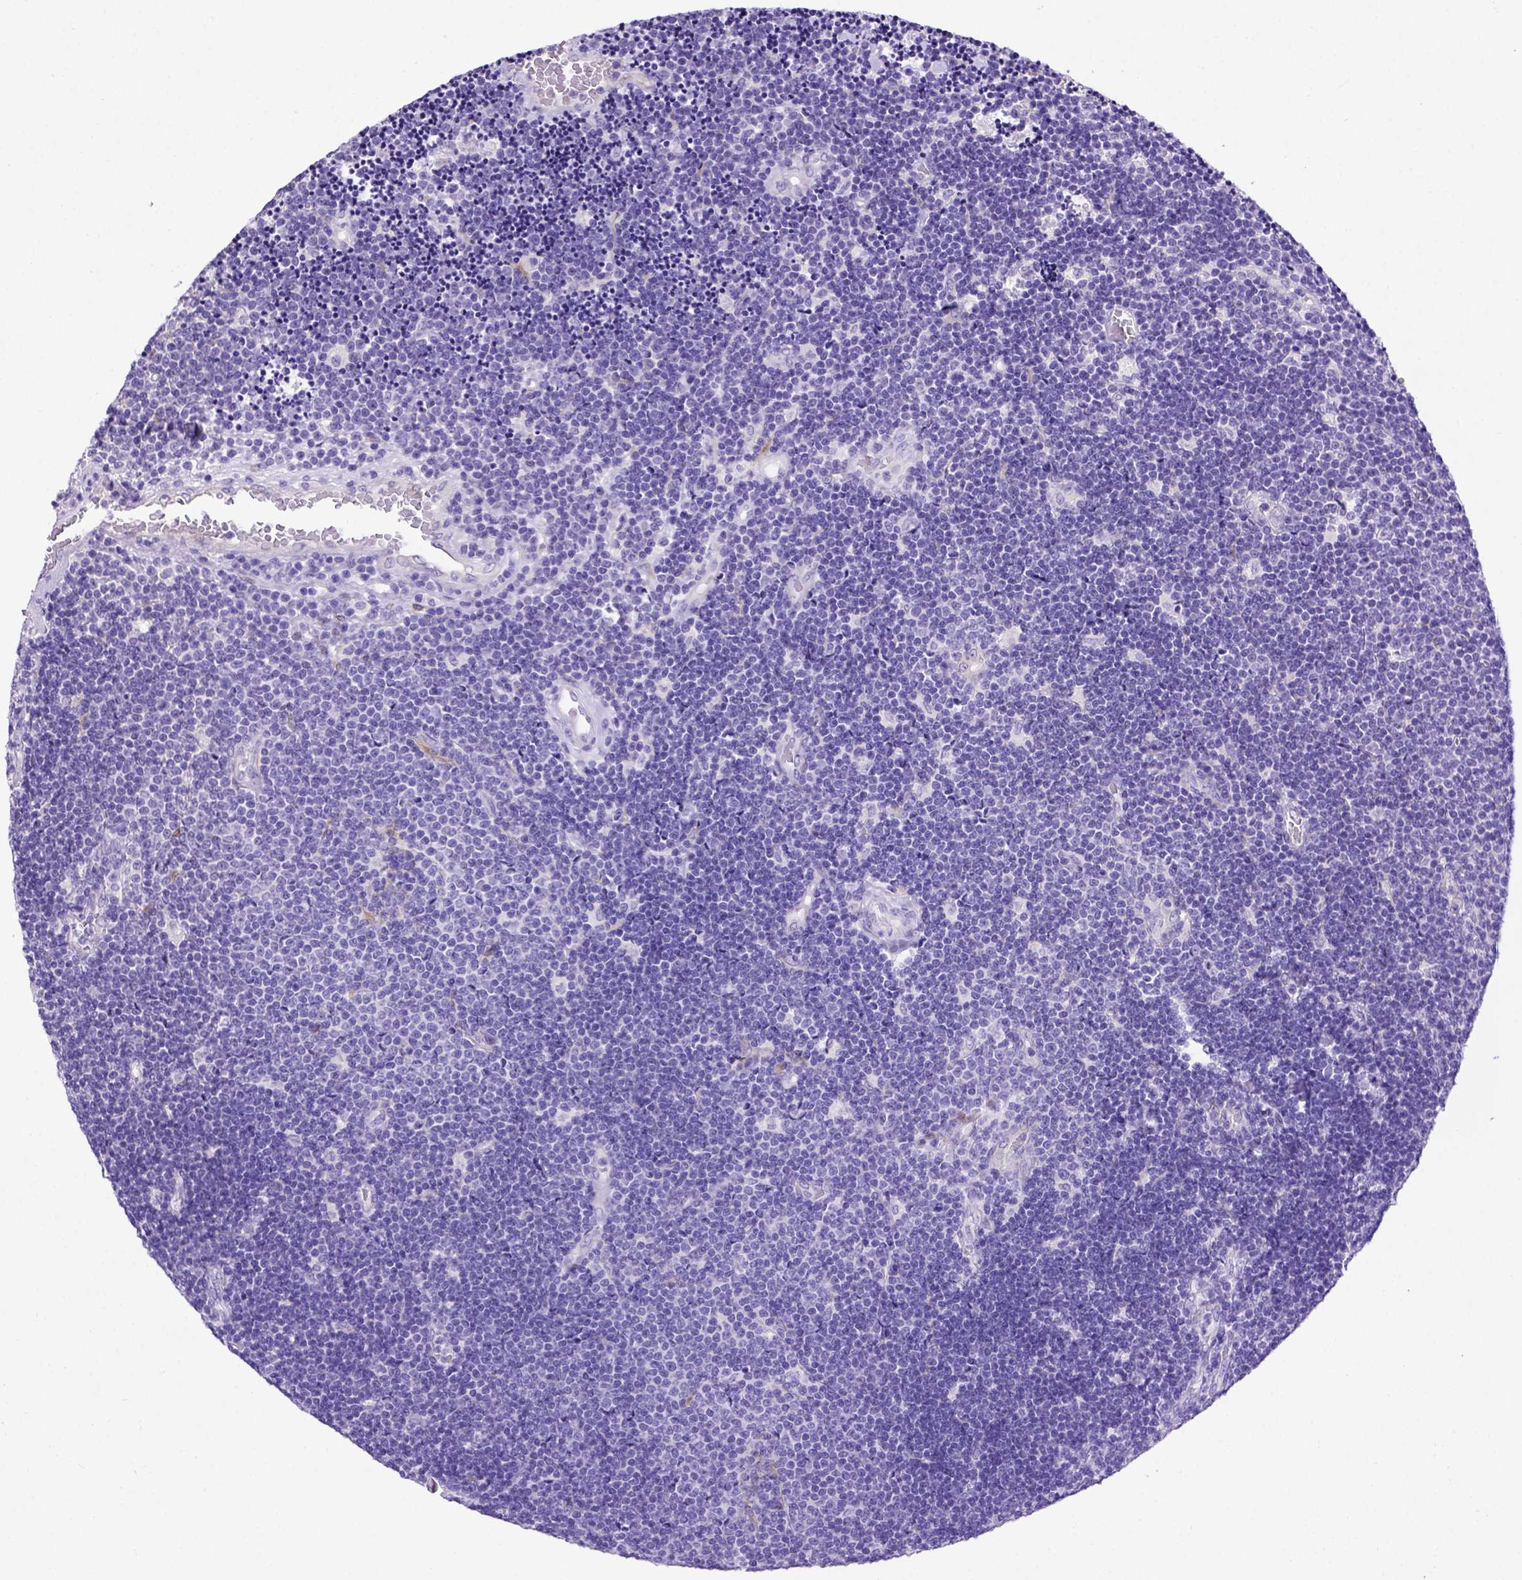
{"staining": {"intensity": "negative", "quantity": "none", "location": "none"}, "tissue": "lymphoma", "cell_type": "Tumor cells", "image_type": "cancer", "snomed": [{"axis": "morphology", "description": "Malignant lymphoma, non-Hodgkin's type, Low grade"}, {"axis": "topography", "description": "Brain"}], "caption": "Tumor cells show no significant staining in low-grade malignant lymphoma, non-Hodgkin's type.", "gene": "PTGES", "patient": {"sex": "female", "age": 66}}